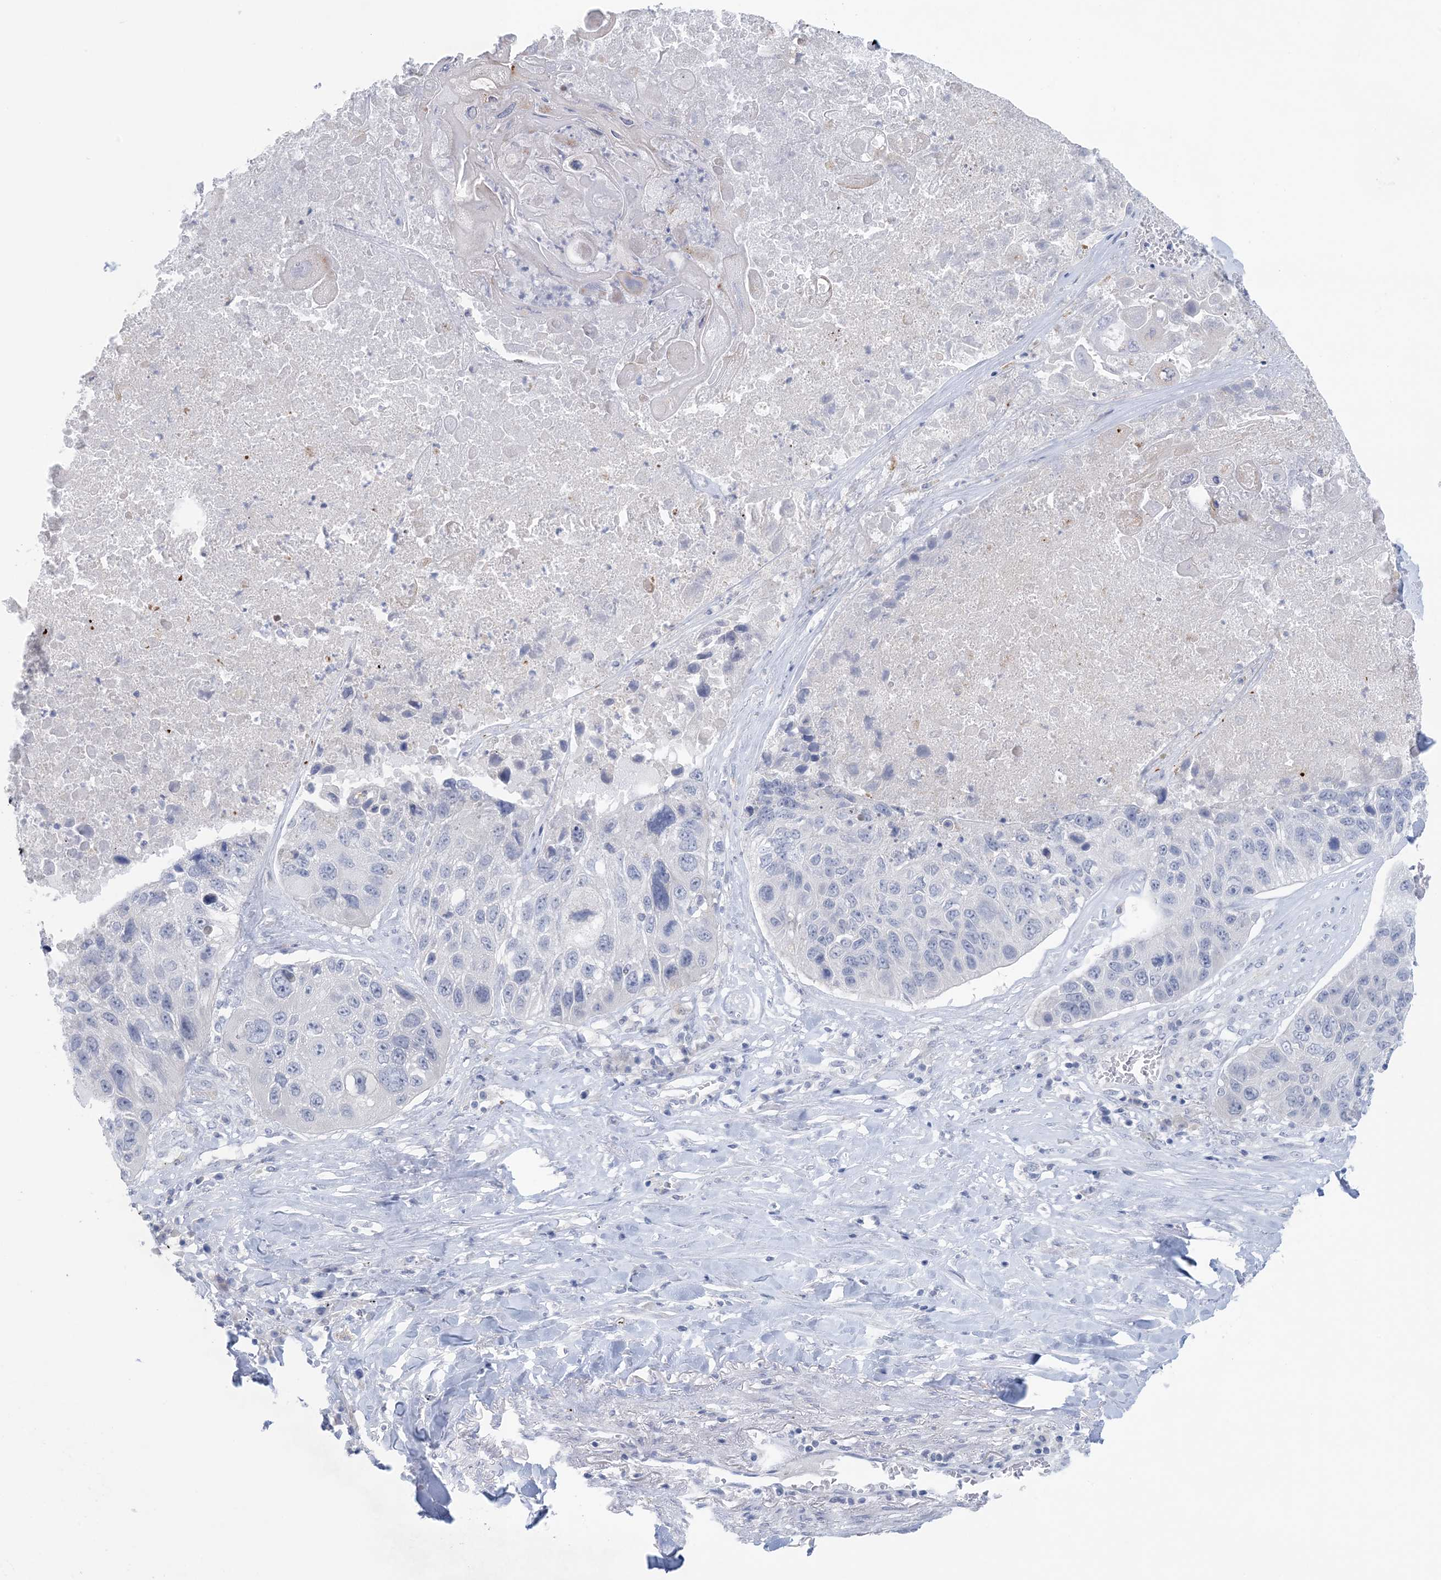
{"staining": {"intensity": "negative", "quantity": "none", "location": "none"}, "tissue": "lung cancer", "cell_type": "Tumor cells", "image_type": "cancer", "snomed": [{"axis": "morphology", "description": "Squamous cell carcinoma, NOS"}, {"axis": "topography", "description": "Lung"}], "caption": "Immunohistochemical staining of squamous cell carcinoma (lung) demonstrates no significant expression in tumor cells.", "gene": "GABRG1", "patient": {"sex": "male", "age": 61}}